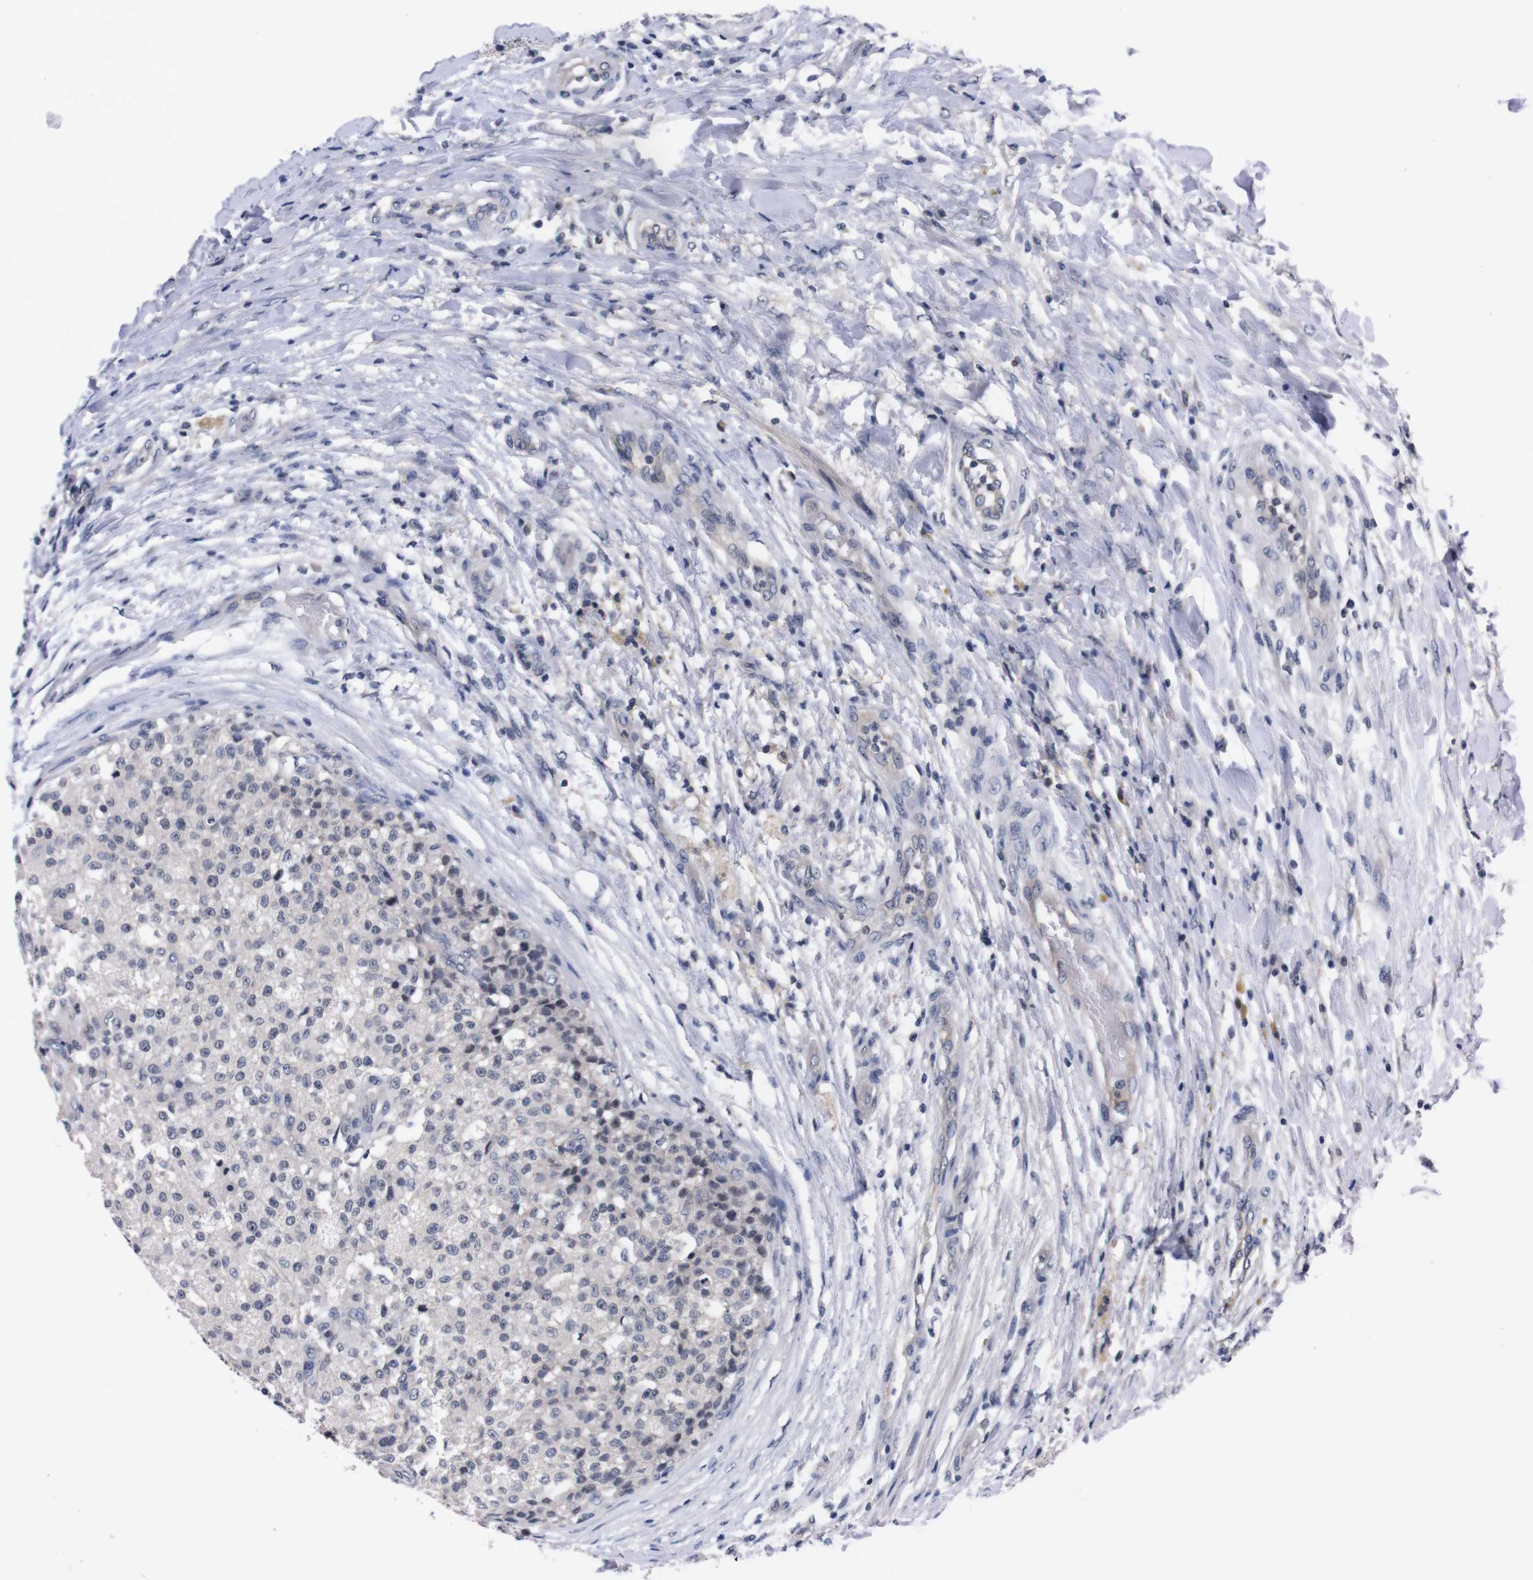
{"staining": {"intensity": "negative", "quantity": "none", "location": "none"}, "tissue": "testis cancer", "cell_type": "Tumor cells", "image_type": "cancer", "snomed": [{"axis": "morphology", "description": "Seminoma, NOS"}, {"axis": "topography", "description": "Testis"}], "caption": "Micrograph shows no protein staining in tumor cells of seminoma (testis) tissue. (Immunohistochemistry, brightfield microscopy, high magnification).", "gene": "TNFRSF21", "patient": {"sex": "male", "age": 59}}